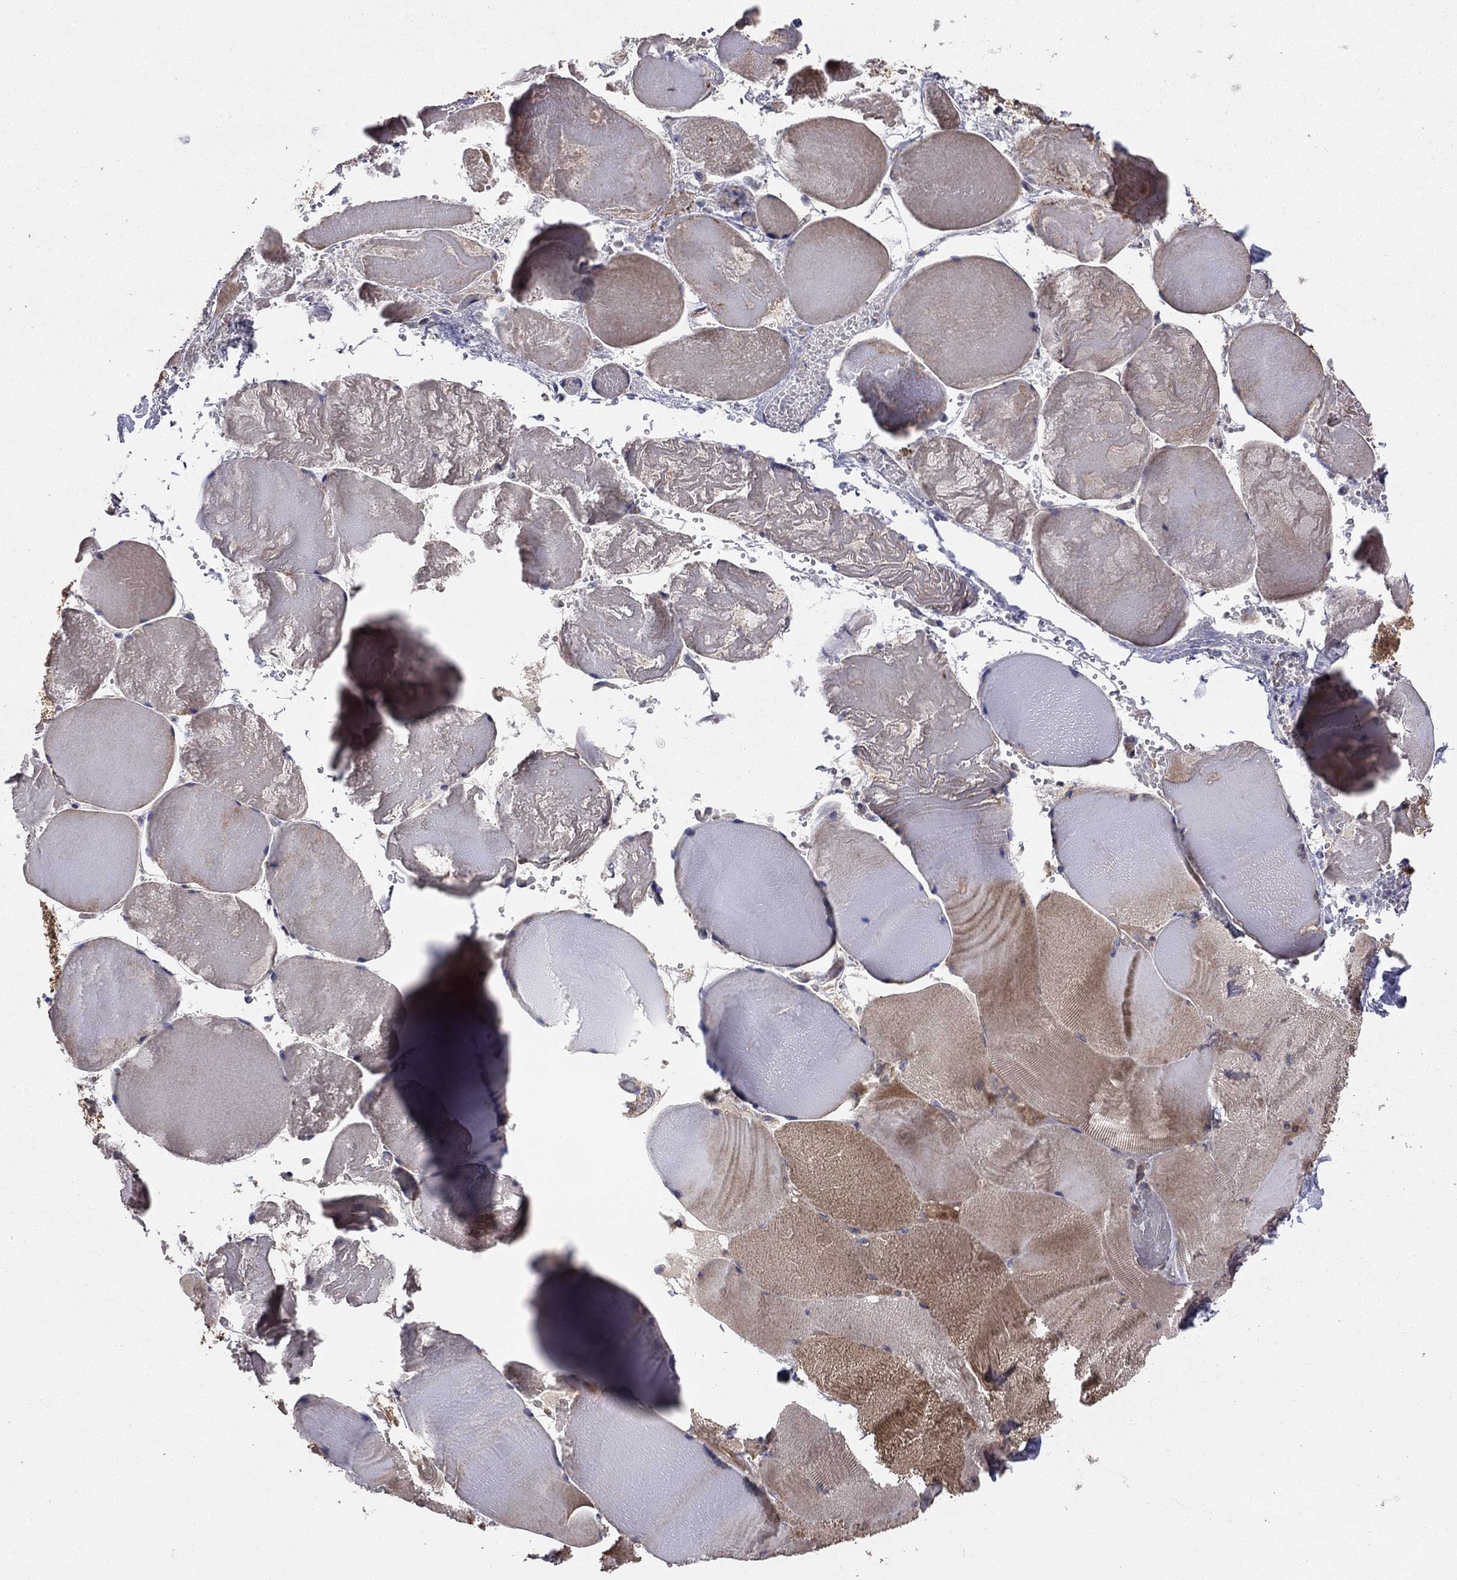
{"staining": {"intensity": "moderate", "quantity": "<25%", "location": "cytoplasmic/membranous"}, "tissue": "skeletal muscle", "cell_type": "Myocytes", "image_type": "normal", "snomed": [{"axis": "morphology", "description": "Normal tissue, NOS"}, {"axis": "morphology", "description": "Malignant melanoma, Metastatic site"}, {"axis": "topography", "description": "Skeletal muscle"}], "caption": "Skeletal muscle stained for a protein (brown) reveals moderate cytoplasmic/membranous positive expression in about <25% of myocytes.", "gene": "BABAM2", "patient": {"sex": "male", "age": 50}}